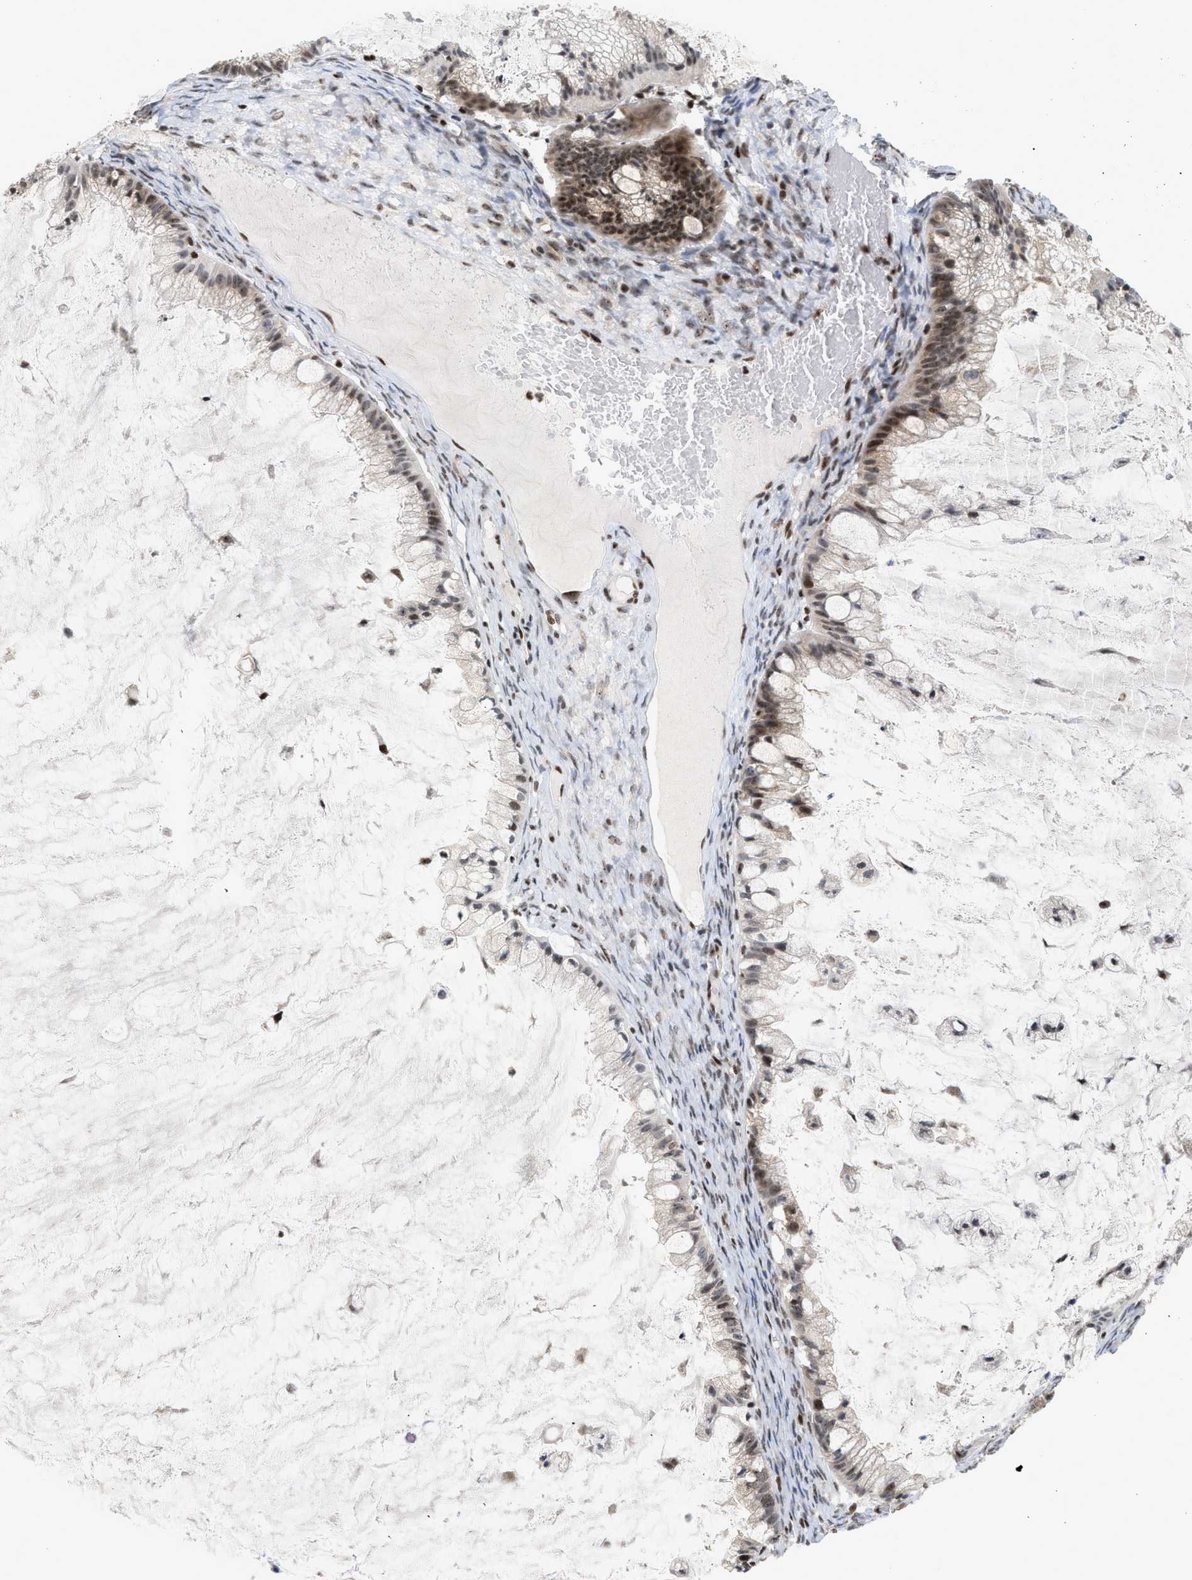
{"staining": {"intensity": "moderate", "quantity": ">75%", "location": "nuclear"}, "tissue": "ovarian cancer", "cell_type": "Tumor cells", "image_type": "cancer", "snomed": [{"axis": "morphology", "description": "Cystadenocarcinoma, mucinous, NOS"}, {"axis": "topography", "description": "Ovary"}], "caption": "Immunohistochemistry (IHC) image of neoplastic tissue: human ovarian cancer (mucinous cystadenocarcinoma) stained using IHC shows medium levels of moderate protein expression localized specifically in the nuclear of tumor cells, appearing as a nuclear brown color.", "gene": "ZNF22", "patient": {"sex": "female", "age": 57}}